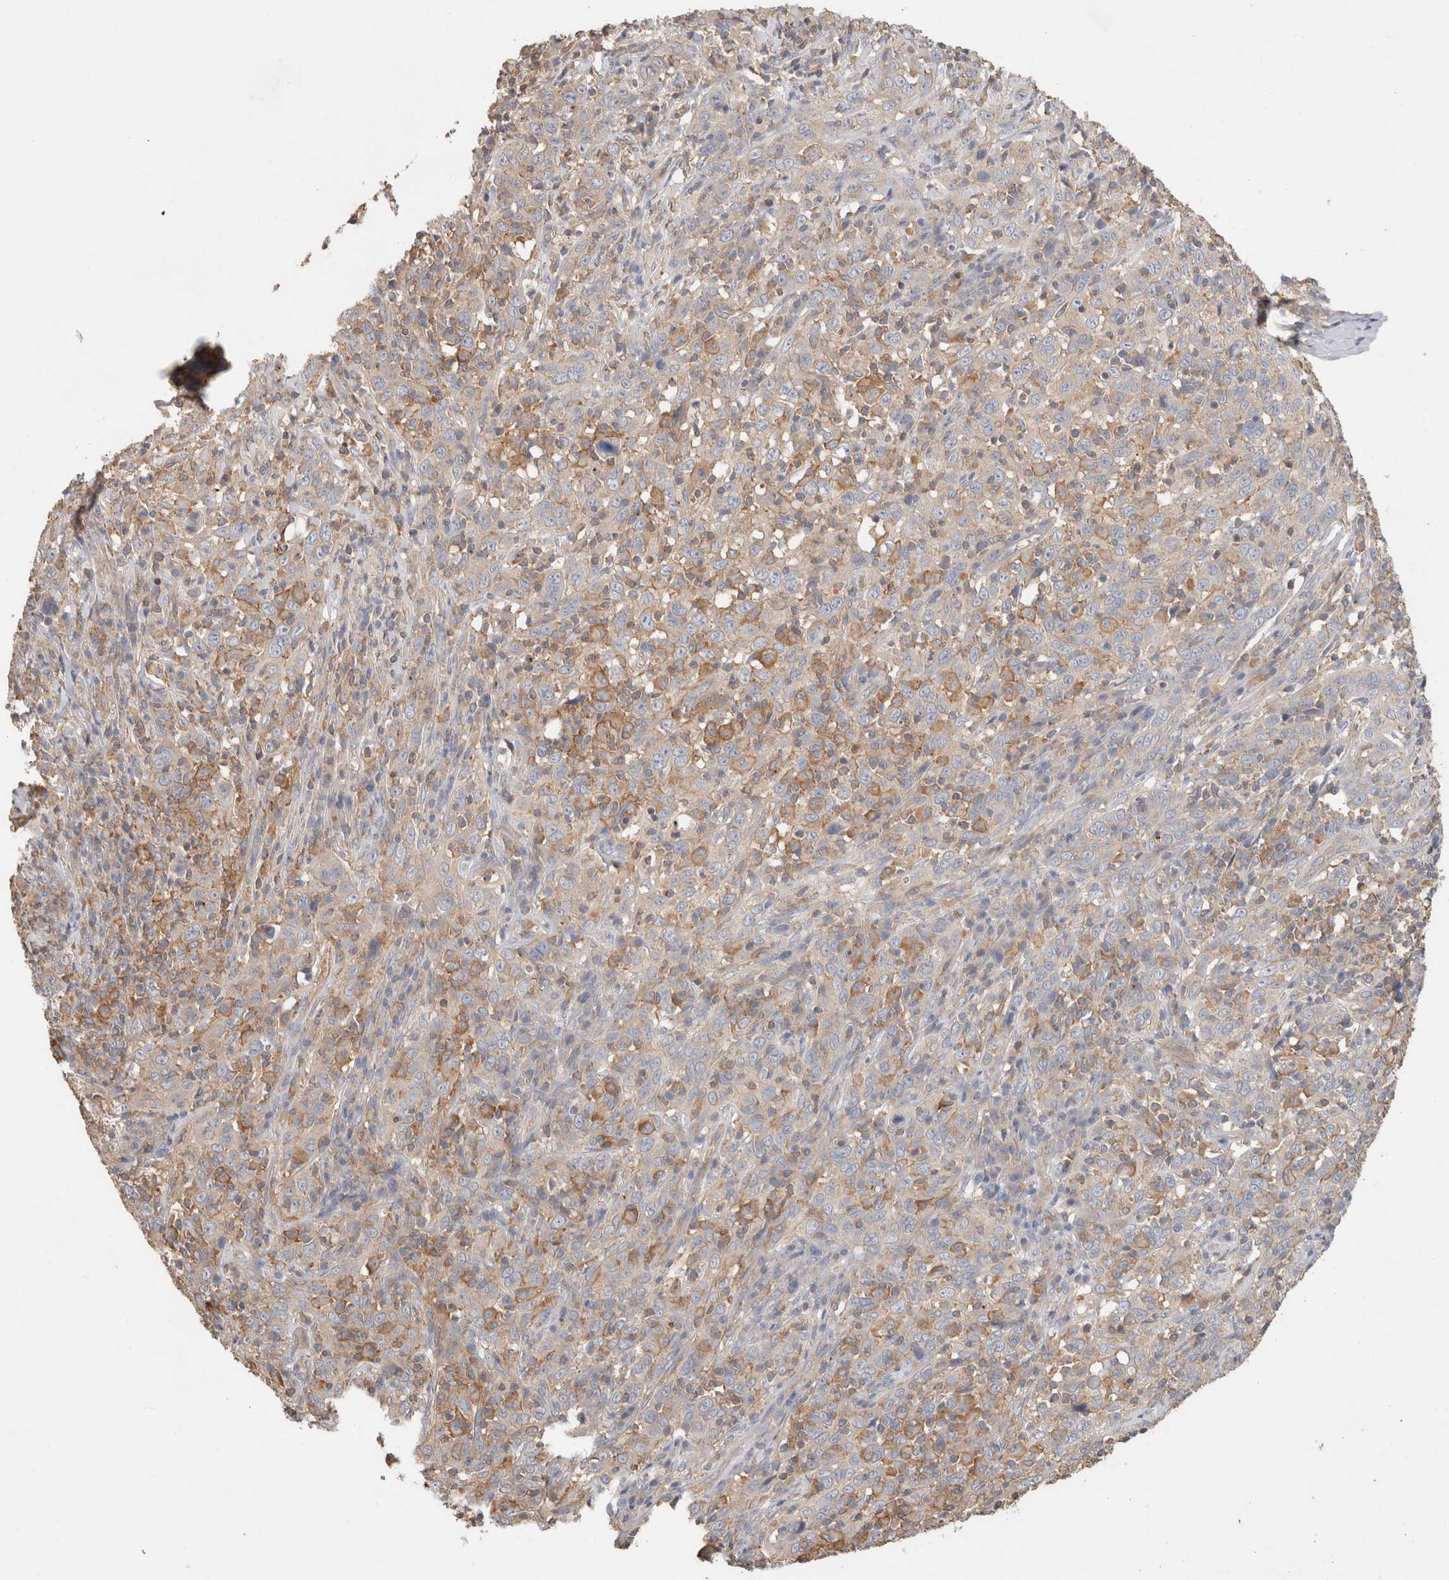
{"staining": {"intensity": "moderate", "quantity": "25%-75%", "location": "cytoplasmic/membranous"}, "tissue": "cervical cancer", "cell_type": "Tumor cells", "image_type": "cancer", "snomed": [{"axis": "morphology", "description": "Squamous cell carcinoma, NOS"}, {"axis": "topography", "description": "Cervix"}], "caption": "Tumor cells demonstrate medium levels of moderate cytoplasmic/membranous positivity in approximately 25%-75% of cells in cervical cancer (squamous cell carcinoma).", "gene": "CFAP418", "patient": {"sex": "female", "age": 46}}